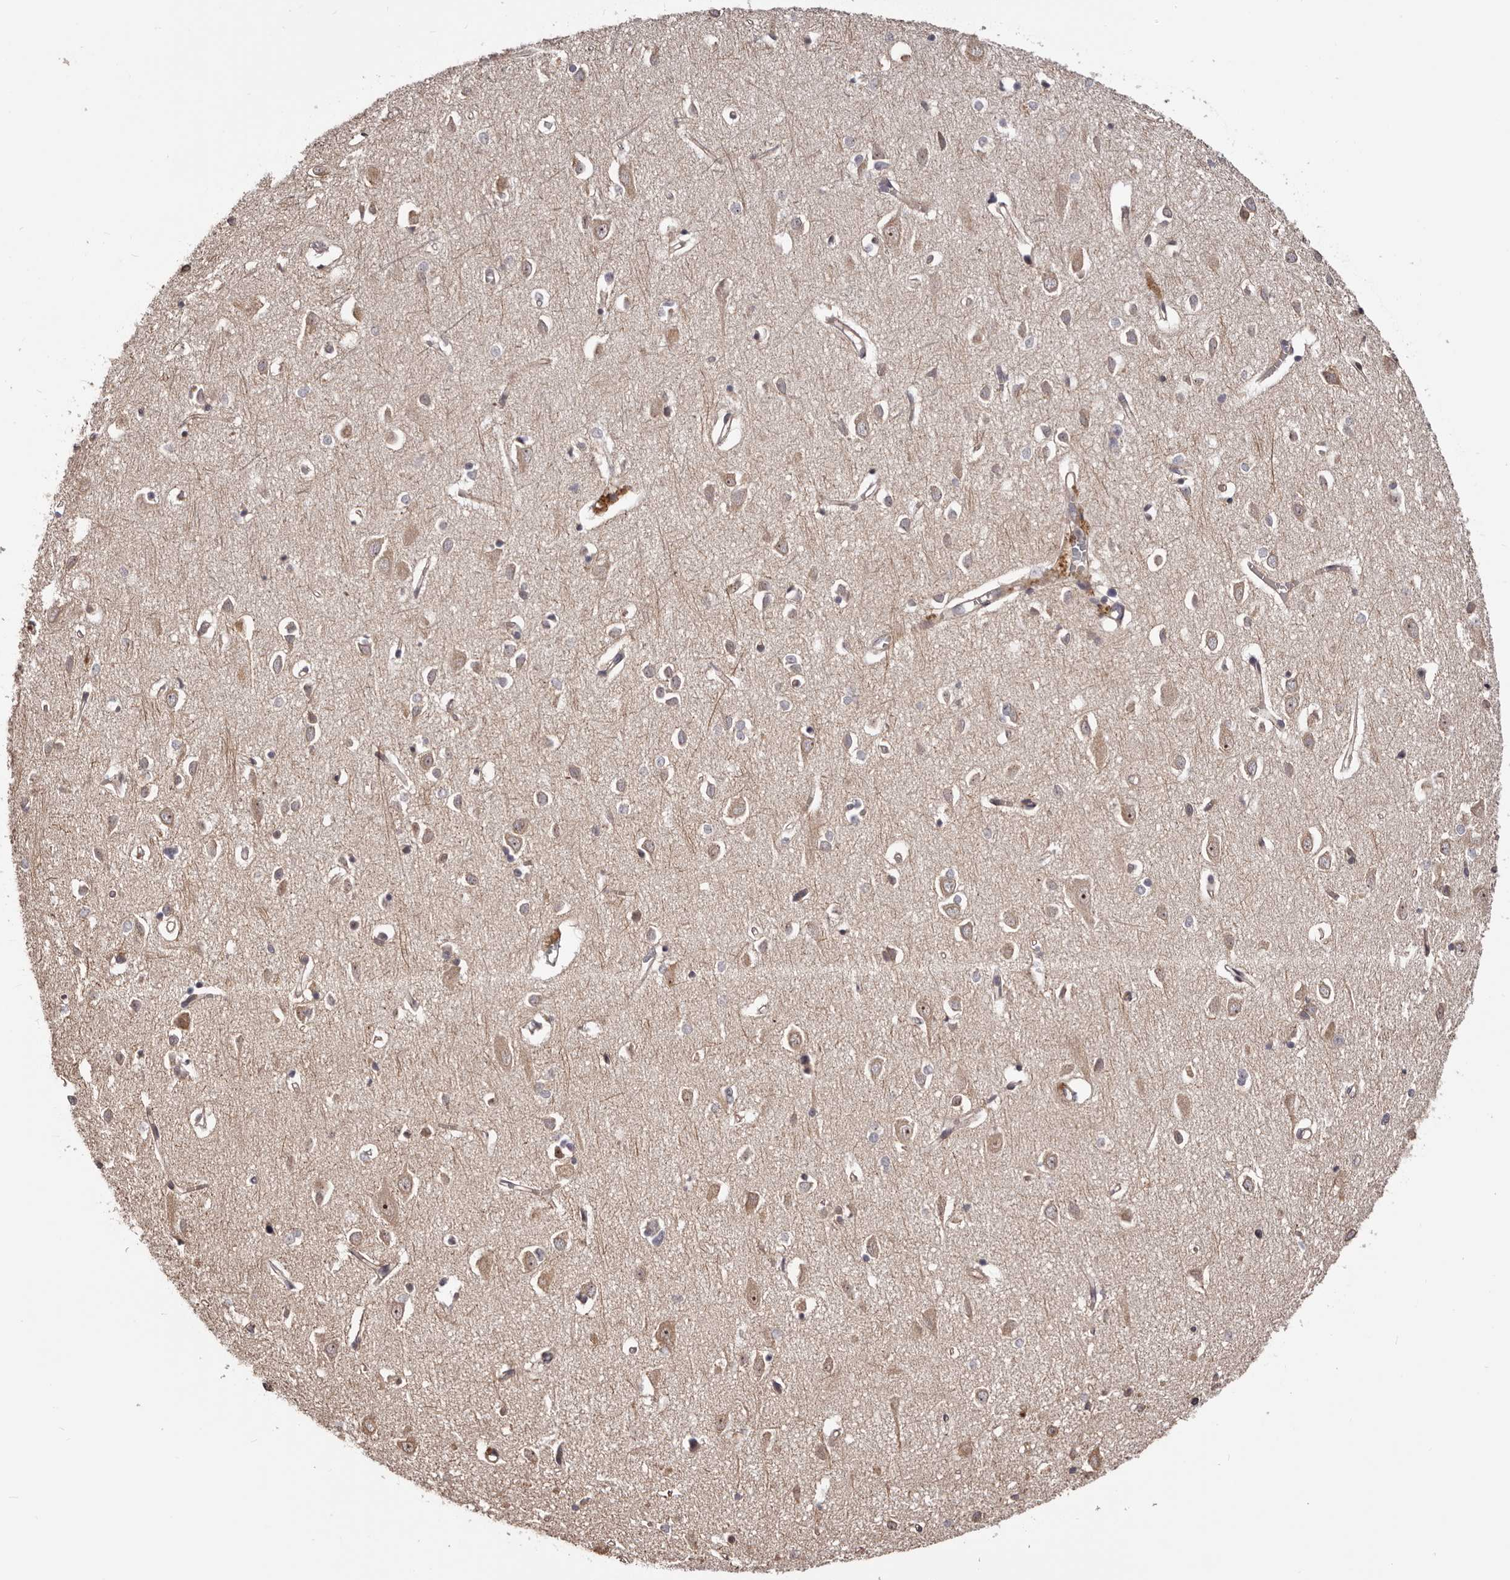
{"staining": {"intensity": "moderate", "quantity": "25%-75%", "location": "cytoplasmic/membranous"}, "tissue": "cerebral cortex", "cell_type": "Endothelial cells", "image_type": "normal", "snomed": [{"axis": "morphology", "description": "Normal tissue, NOS"}, {"axis": "topography", "description": "Cerebral cortex"}], "caption": "A medium amount of moderate cytoplasmic/membranous expression is present in approximately 25%-75% of endothelial cells in unremarkable cerebral cortex. The staining was performed using DAB to visualize the protein expression in brown, while the nuclei were stained in blue with hematoxylin (Magnification: 20x).", "gene": "NOL12", "patient": {"sex": "female", "age": 64}}